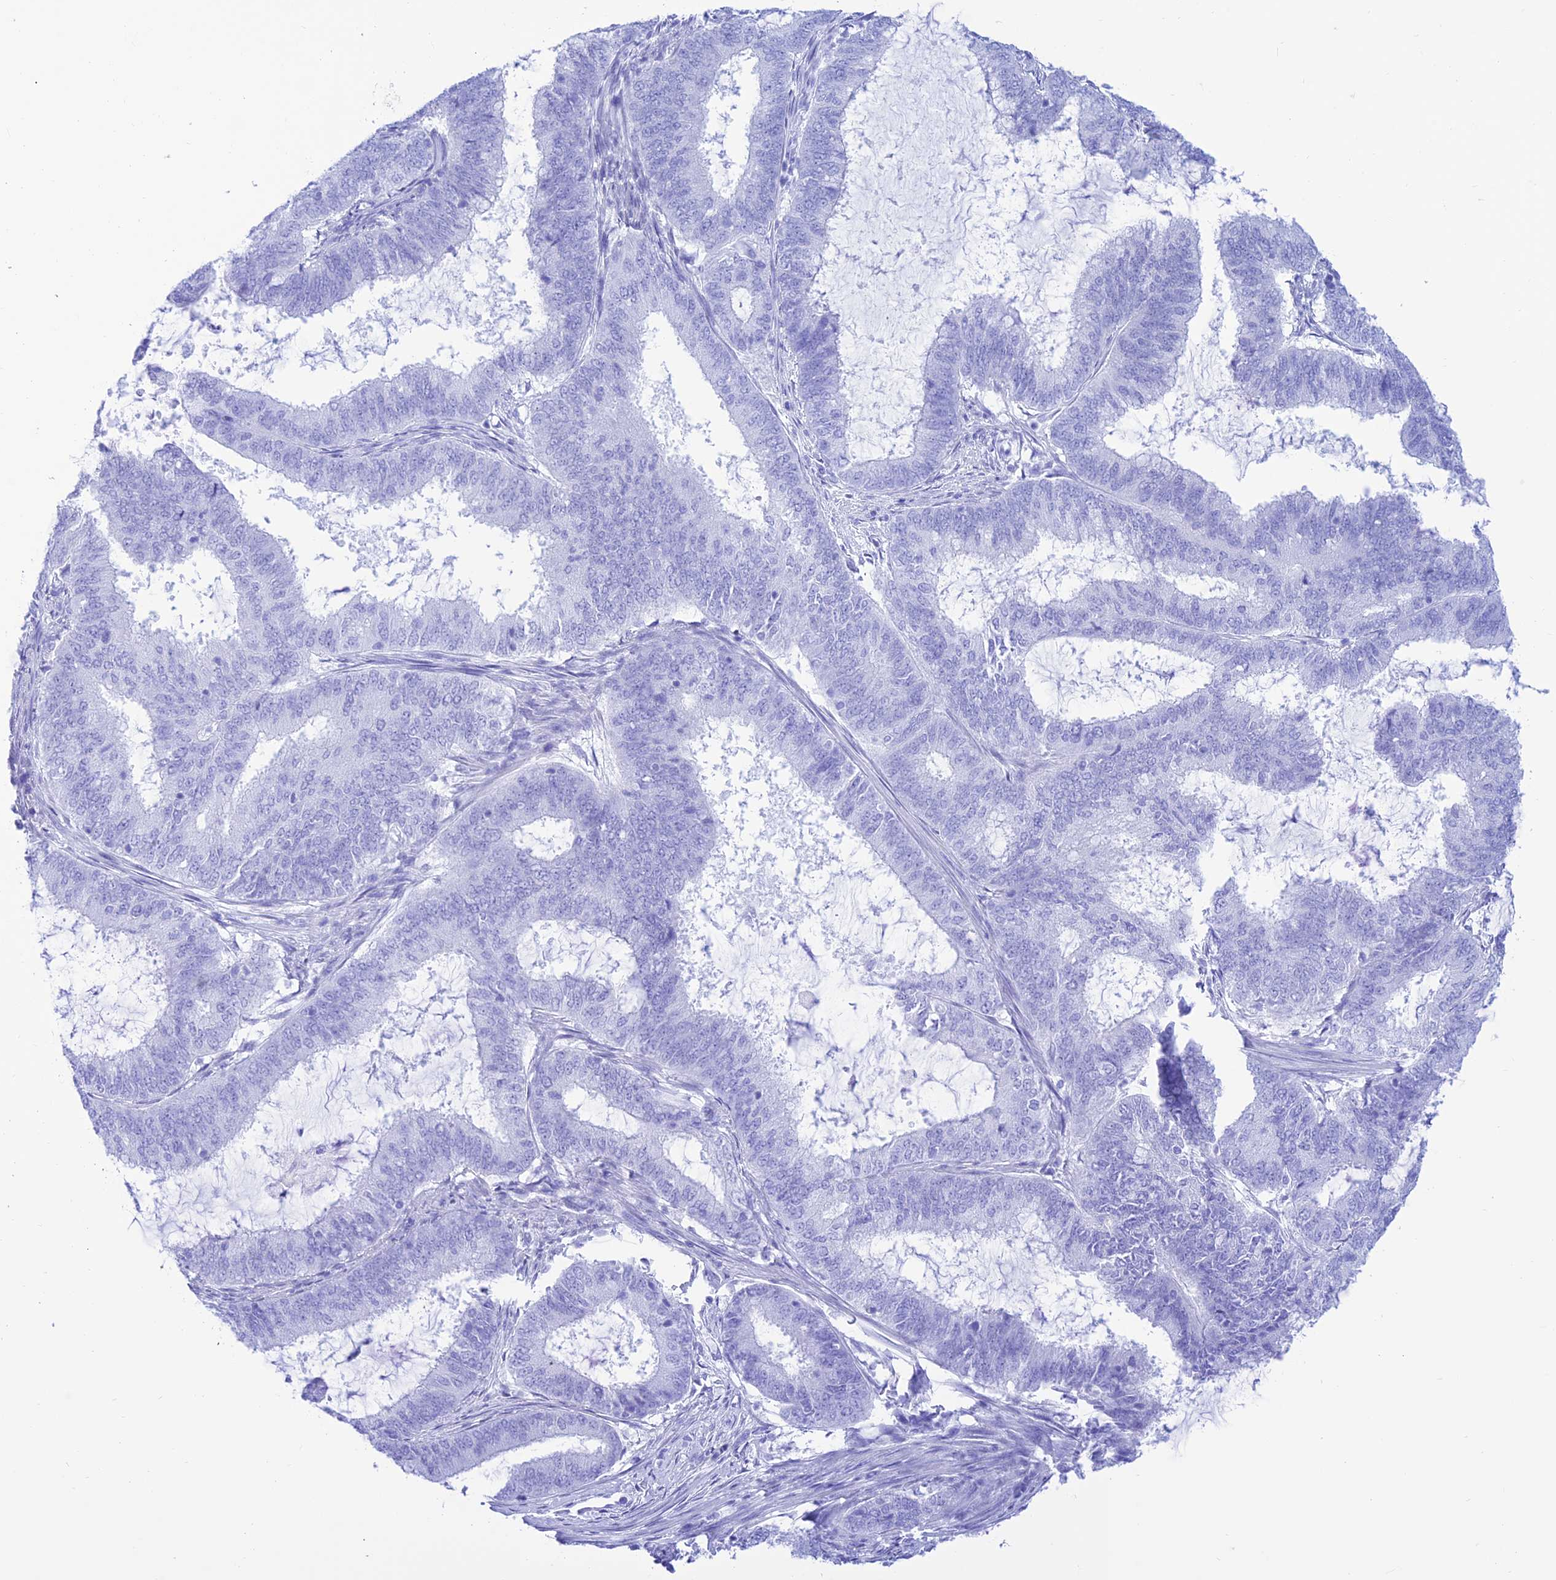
{"staining": {"intensity": "negative", "quantity": "none", "location": "none"}, "tissue": "endometrial cancer", "cell_type": "Tumor cells", "image_type": "cancer", "snomed": [{"axis": "morphology", "description": "Adenocarcinoma, NOS"}, {"axis": "topography", "description": "Endometrium"}], "caption": "There is no significant expression in tumor cells of endometrial adenocarcinoma.", "gene": "PRNP", "patient": {"sex": "female", "age": 51}}